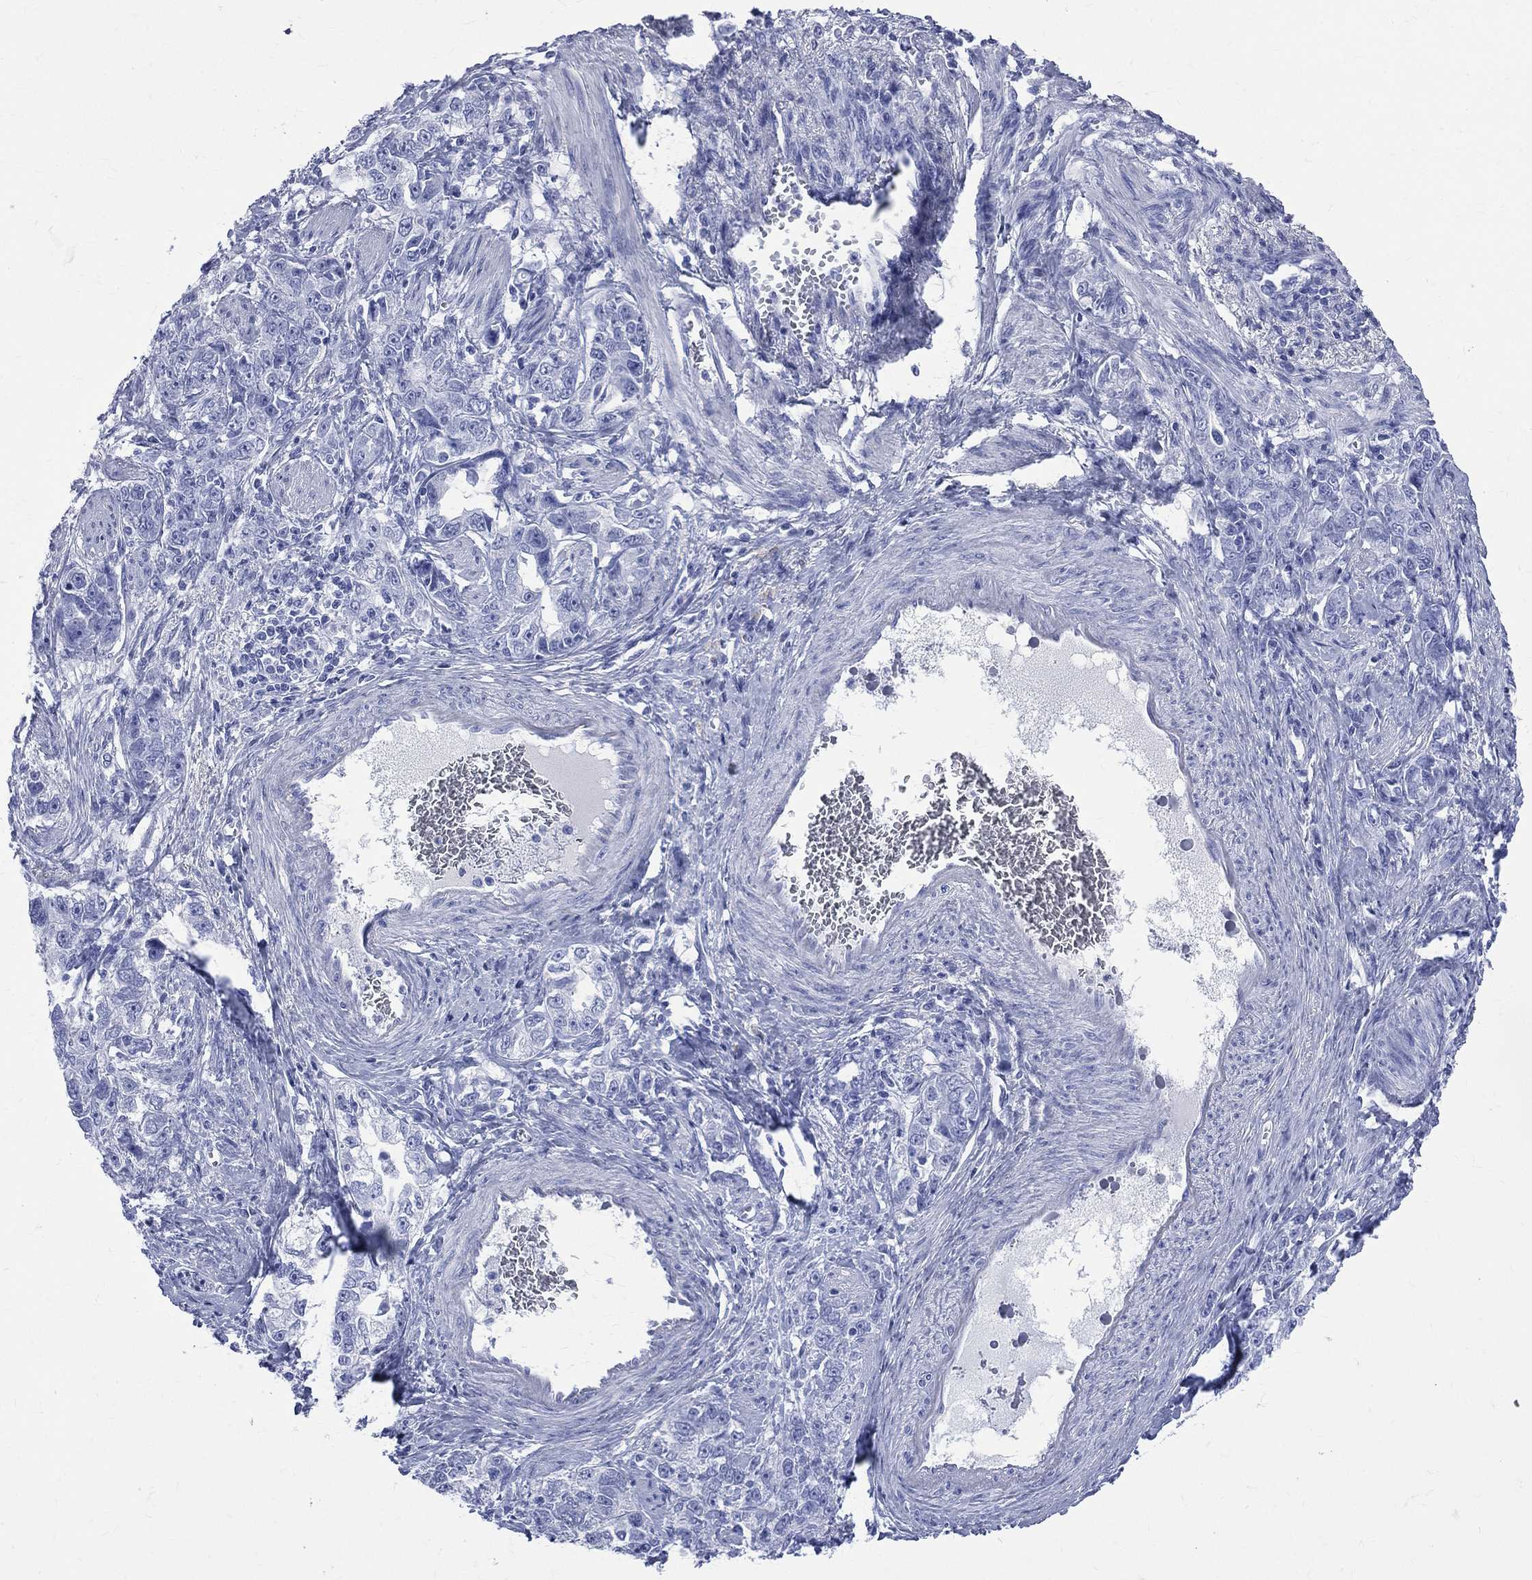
{"staining": {"intensity": "negative", "quantity": "none", "location": "none"}, "tissue": "ovarian cancer", "cell_type": "Tumor cells", "image_type": "cancer", "snomed": [{"axis": "morphology", "description": "Cystadenocarcinoma, serous, NOS"}, {"axis": "topography", "description": "Ovary"}], "caption": "Tumor cells show no significant protein staining in ovarian cancer (serous cystadenocarcinoma).", "gene": "SYP", "patient": {"sex": "female", "age": 51}}